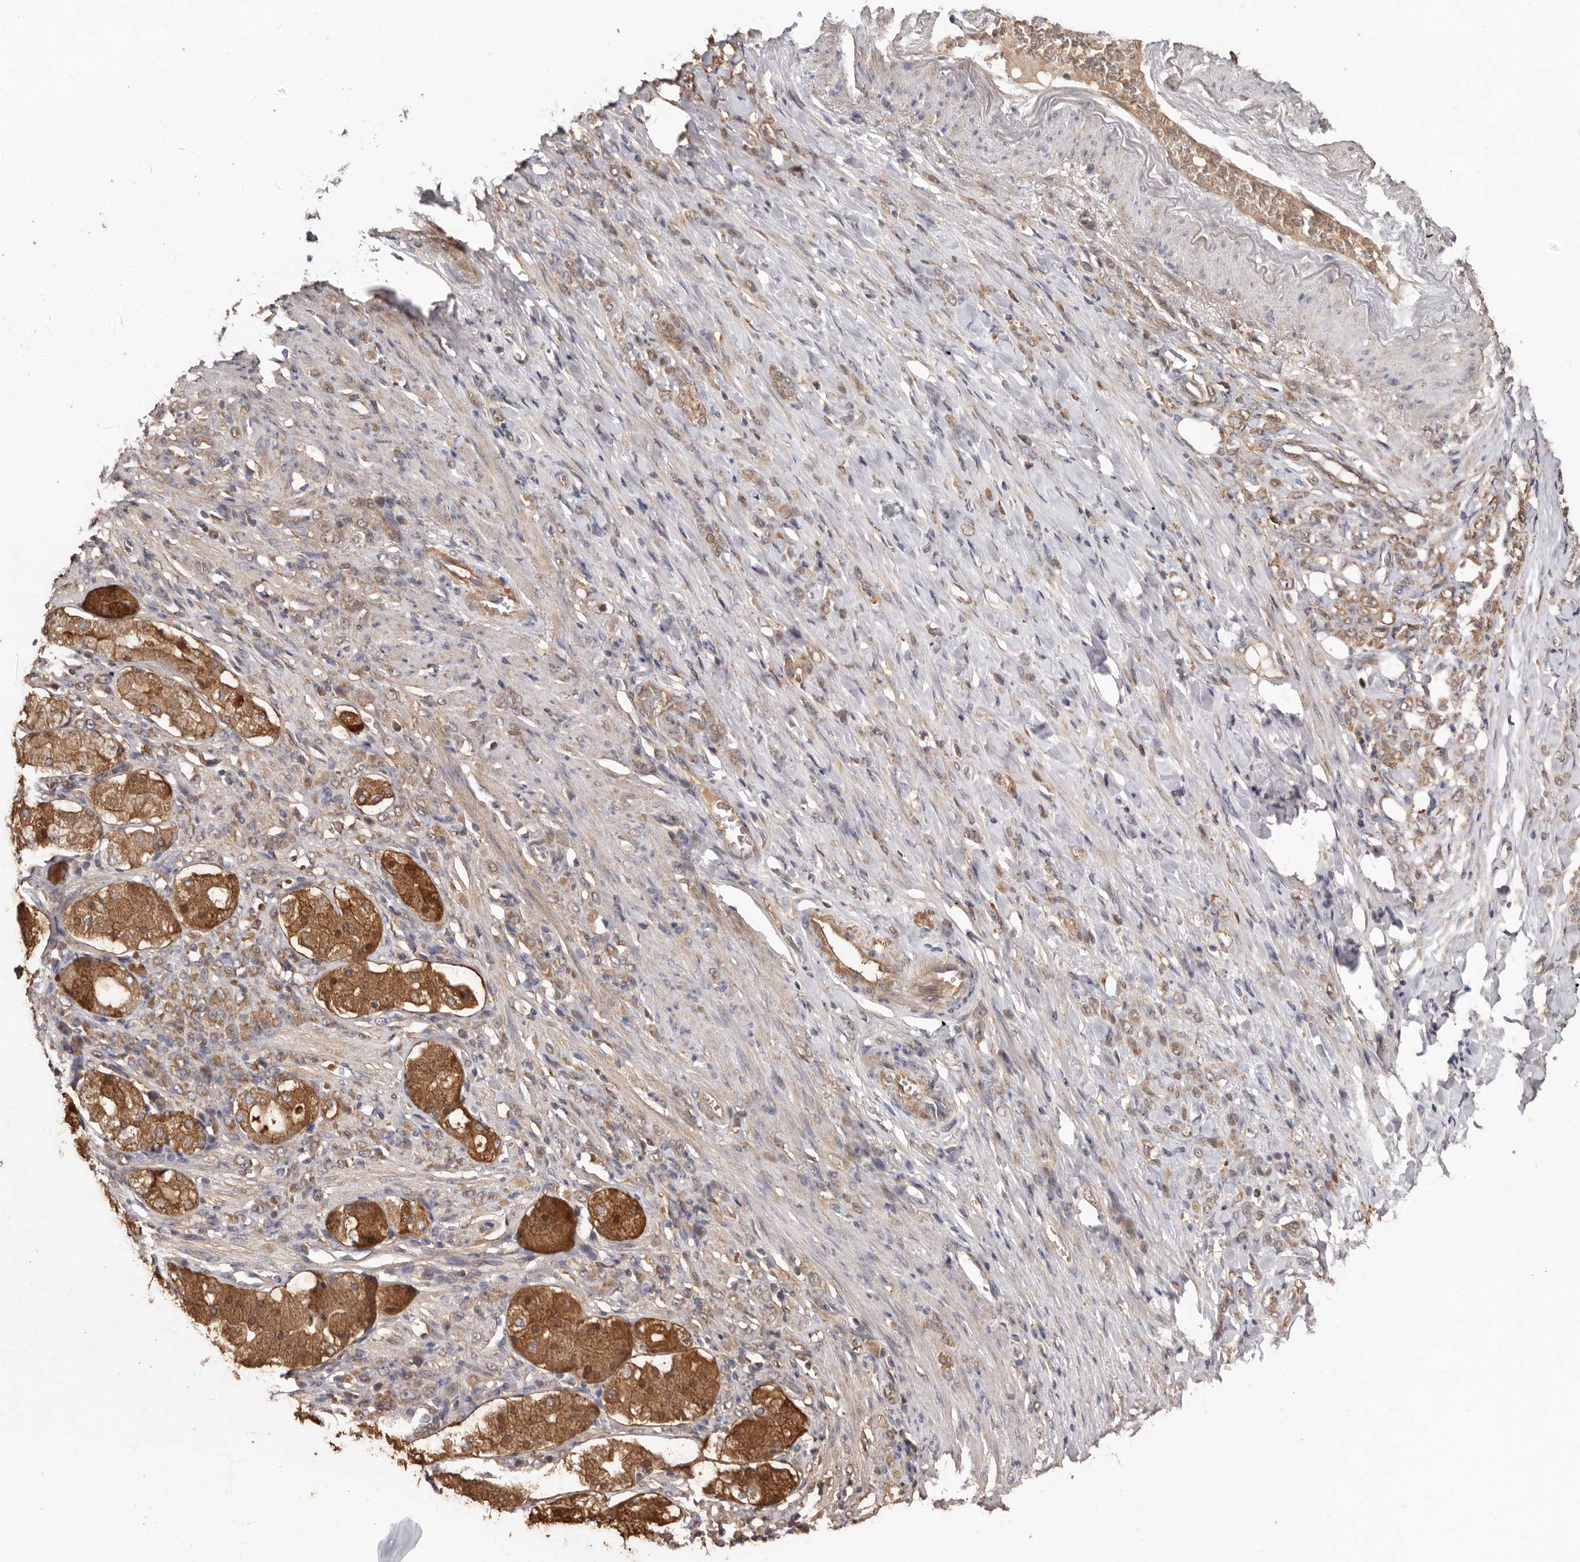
{"staining": {"intensity": "moderate", "quantity": ">75%", "location": "cytoplasmic/membranous"}, "tissue": "stomach cancer", "cell_type": "Tumor cells", "image_type": "cancer", "snomed": [{"axis": "morphology", "description": "Normal tissue, NOS"}, {"axis": "morphology", "description": "Adenocarcinoma, NOS"}, {"axis": "topography", "description": "Stomach"}], "caption": "Stomach cancer was stained to show a protein in brown. There is medium levels of moderate cytoplasmic/membranous staining in about >75% of tumor cells. Immunohistochemistry (ihc) stains the protein of interest in brown and the nuclei are stained blue.", "gene": "RSPO2", "patient": {"sex": "male", "age": 82}}